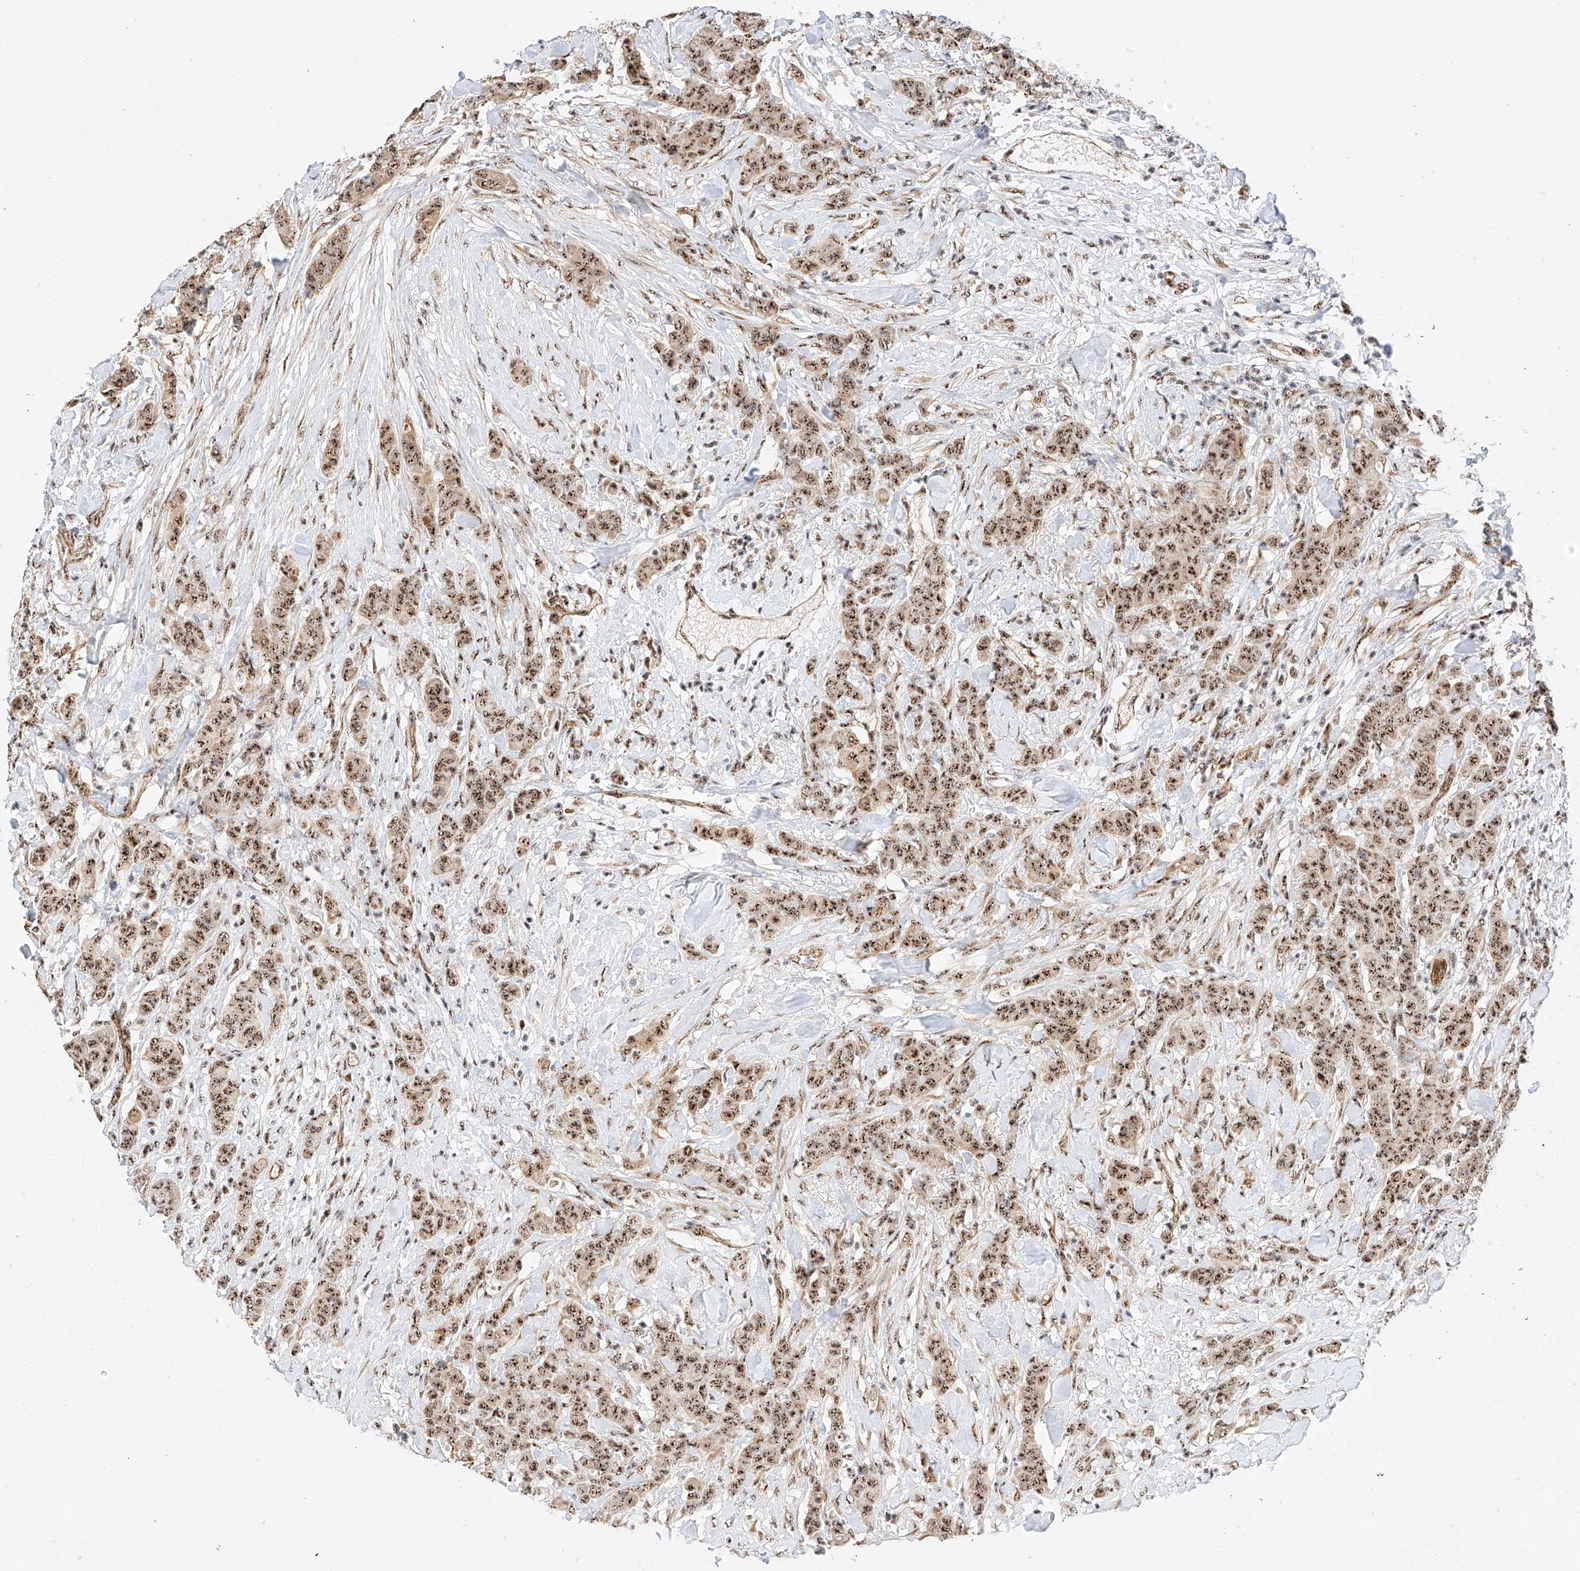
{"staining": {"intensity": "moderate", "quantity": ">75%", "location": "nuclear"}, "tissue": "breast cancer", "cell_type": "Tumor cells", "image_type": "cancer", "snomed": [{"axis": "morphology", "description": "Duct carcinoma"}, {"axis": "topography", "description": "Breast"}], "caption": "A histopathology image of human breast cancer stained for a protein exhibits moderate nuclear brown staining in tumor cells.", "gene": "ATXN7L2", "patient": {"sex": "female", "age": 40}}